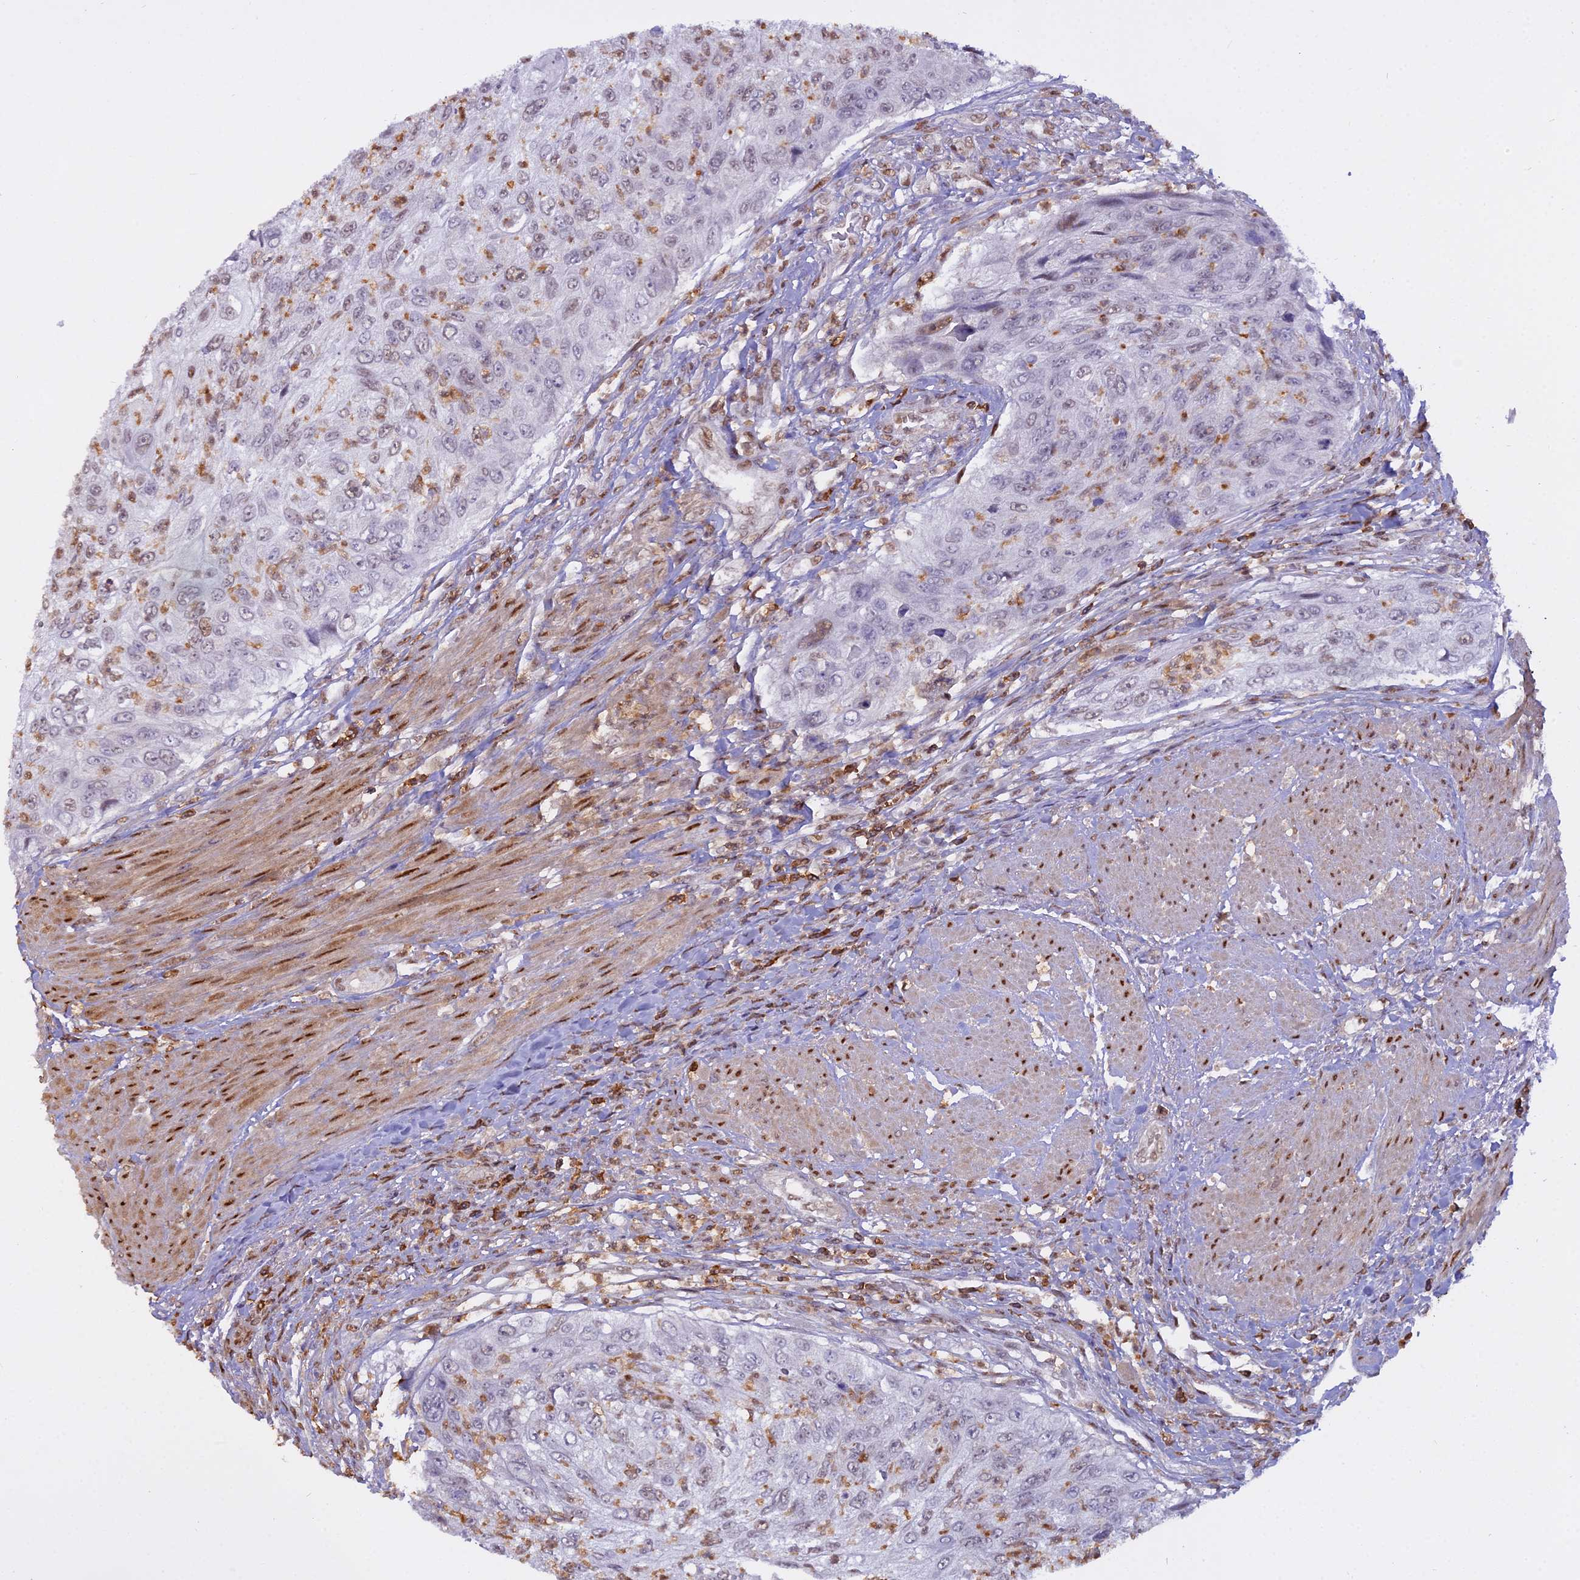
{"staining": {"intensity": "weak", "quantity": "25%-75%", "location": "nuclear"}, "tissue": "urothelial cancer", "cell_type": "Tumor cells", "image_type": "cancer", "snomed": [{"axis": "morphology", "description": "Urothelial carcinoma, High grade"}, {"axis": "topography", "description": "Urinary bladder"}], "caption": "Tumor cells reveal low levels of weak nuclear staining in approximately 25%-75% of cells in urothelial cancer.", "gene": "NPEPL1", "patient": {"sex": "female", "age": 60}}